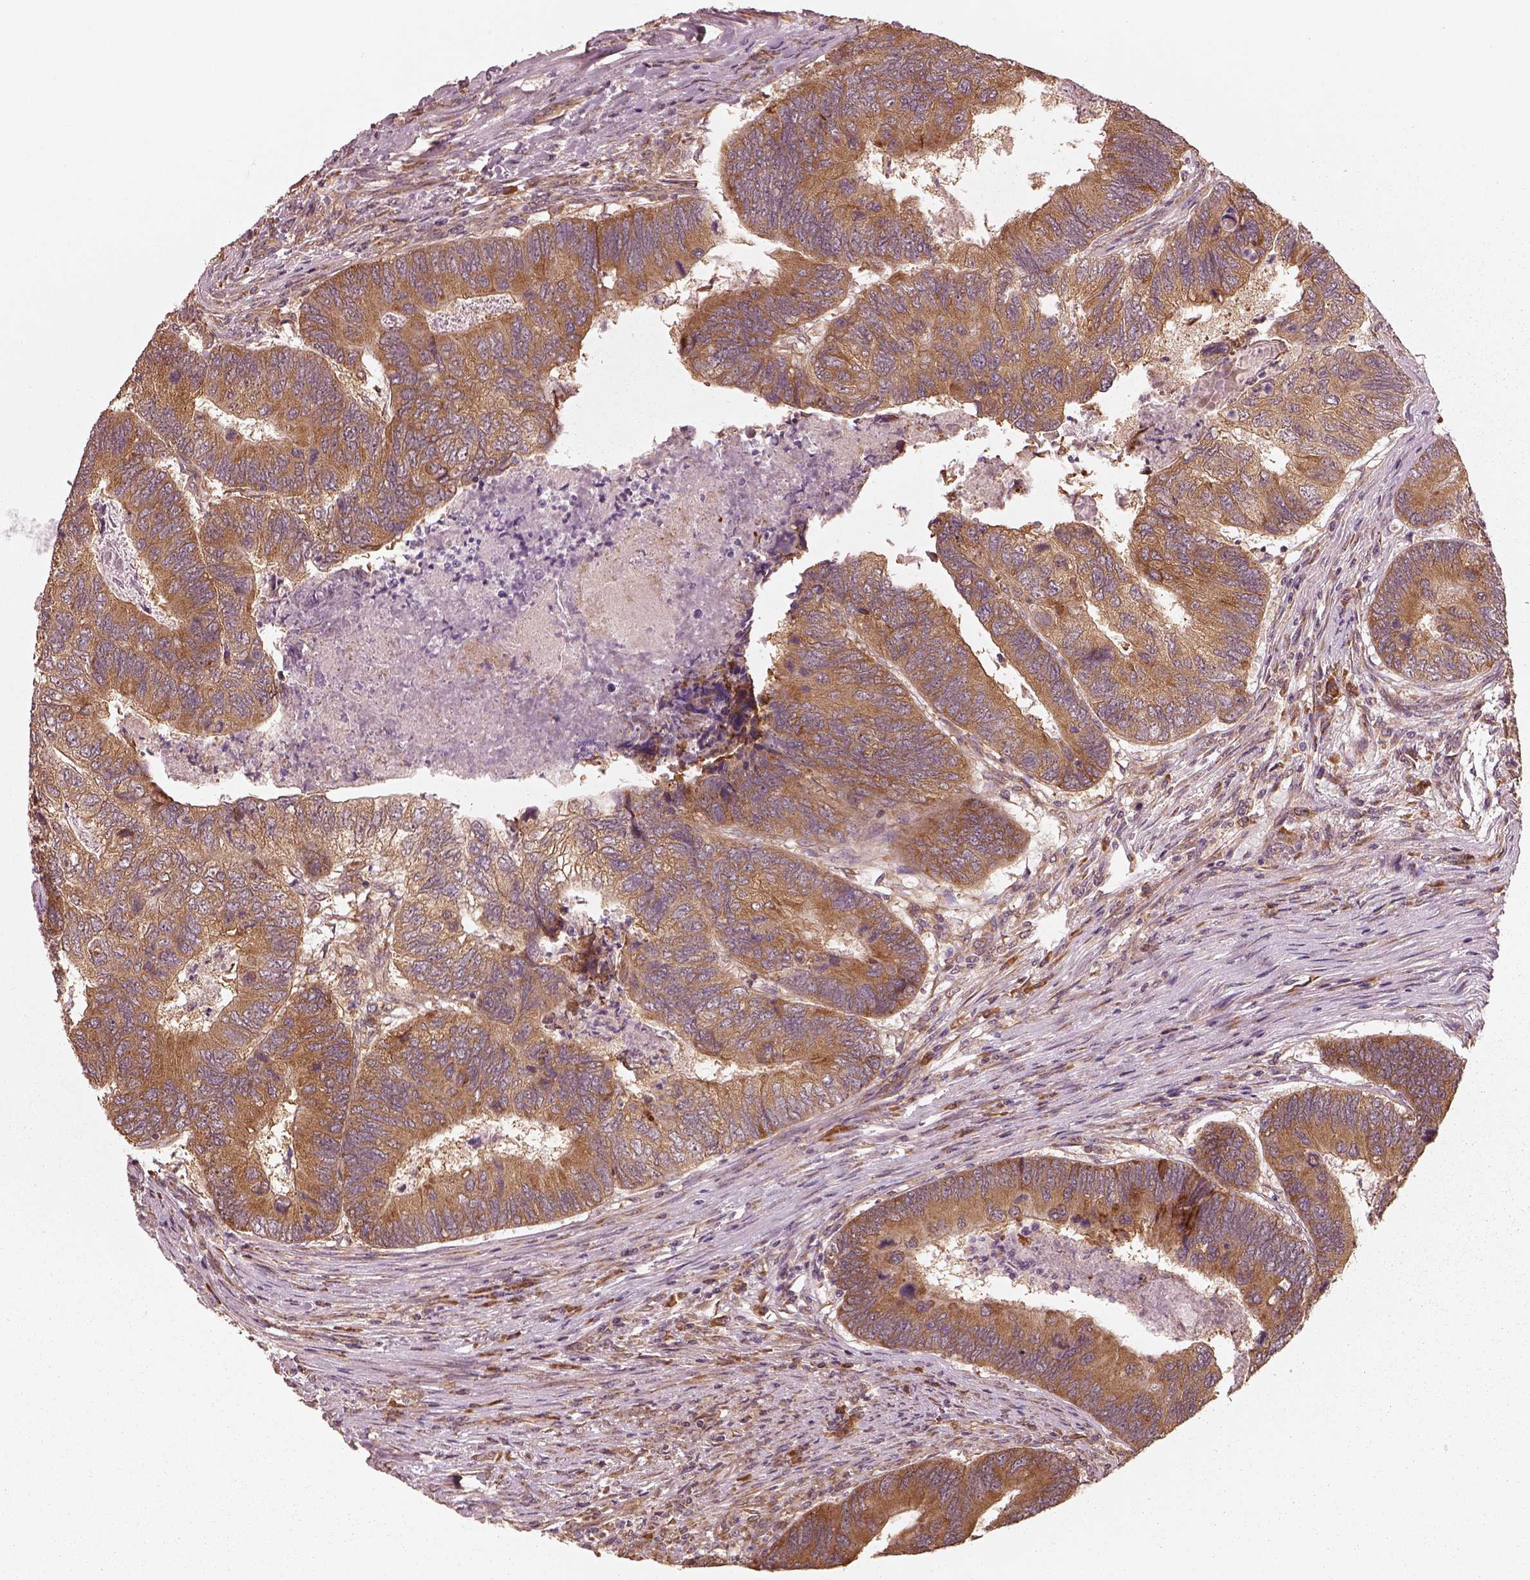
{"staining": {"intensity": "moderate", "quantity": ">75%", "location": "cytoplasmic/membranous"}, "tissue": "colorectal cancer", "cell_type": "Tumor cells", "image_type": "cancer", "snomed": [{"axis": "morphology", "description": "Adenocarcinoma, NOS"}, {"axis": "topography", "description": "Colon"}], "caption": "Protein expression analysis of colorectal cancer shows moderate cytoplasmic/membranous staining in about >75% of tumor cells. The staining was performed using DAB, with brown indicating positive protein expression. Nuclei are stained blue with hematoxylin.", "gene": "RPS5", "patient": {"sex": "female", "age": 67}}